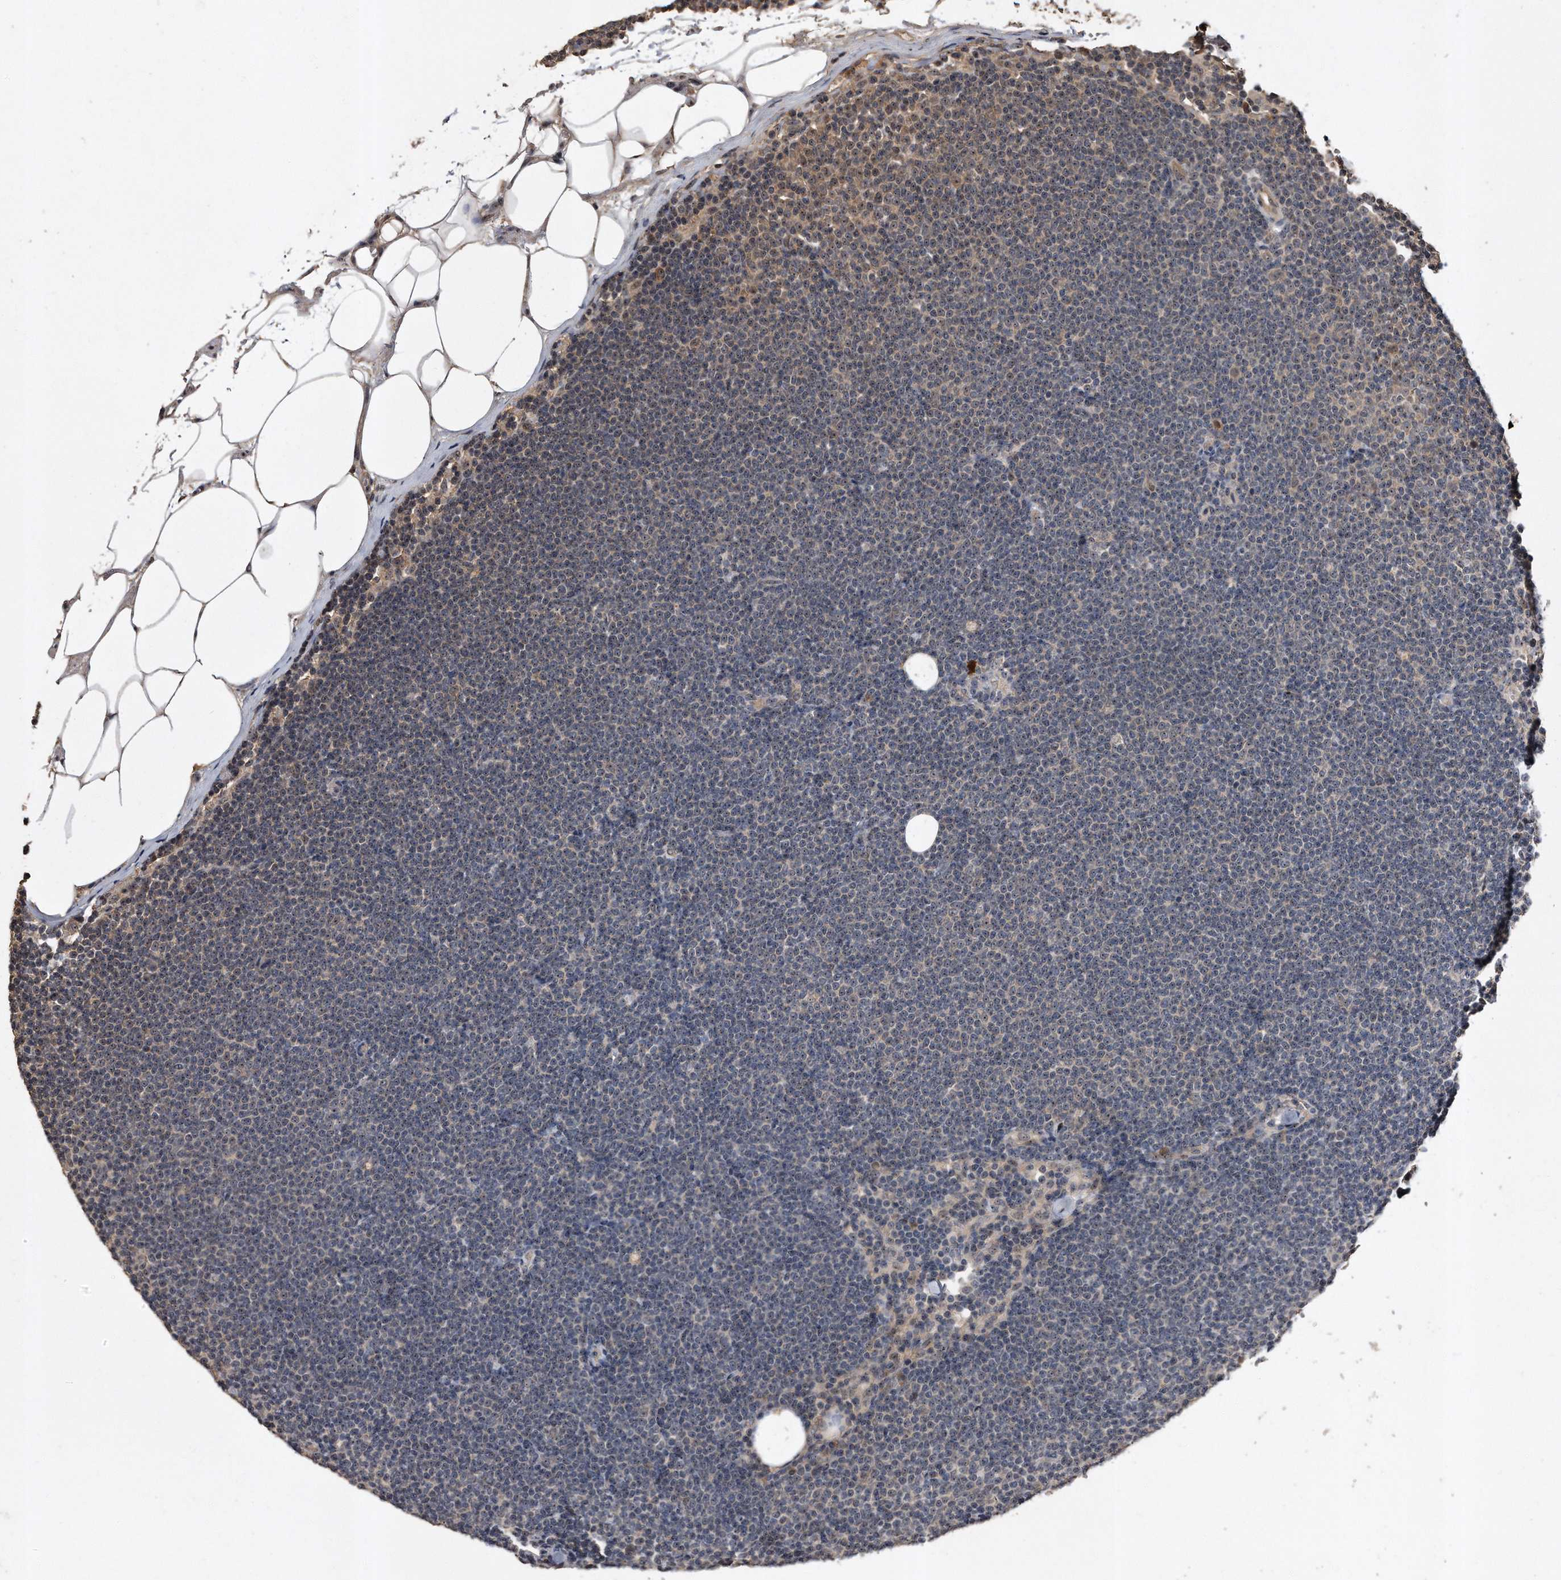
{"staining": {"intensity": "weak", "quantity": "<25%", "location": "nuclear"}, "tissue": "lymphoma", "cell_type": "Tumor cells", "image_type": "cancer", "snomed": [{"axis": "morphology", "description": "Malignant lymphoma, non-Hodgkin's type, Low grade"}, {"axis": "topography", "description": "Lymph node"}], "caption": "IHC photomicrograph of human lymphoma stained for a protein (brown), which reveals no expression in tumor cells. Nuclei are stained in blue.", "gene": "PELO", "patient": {"sex": "female", "age": 53}}